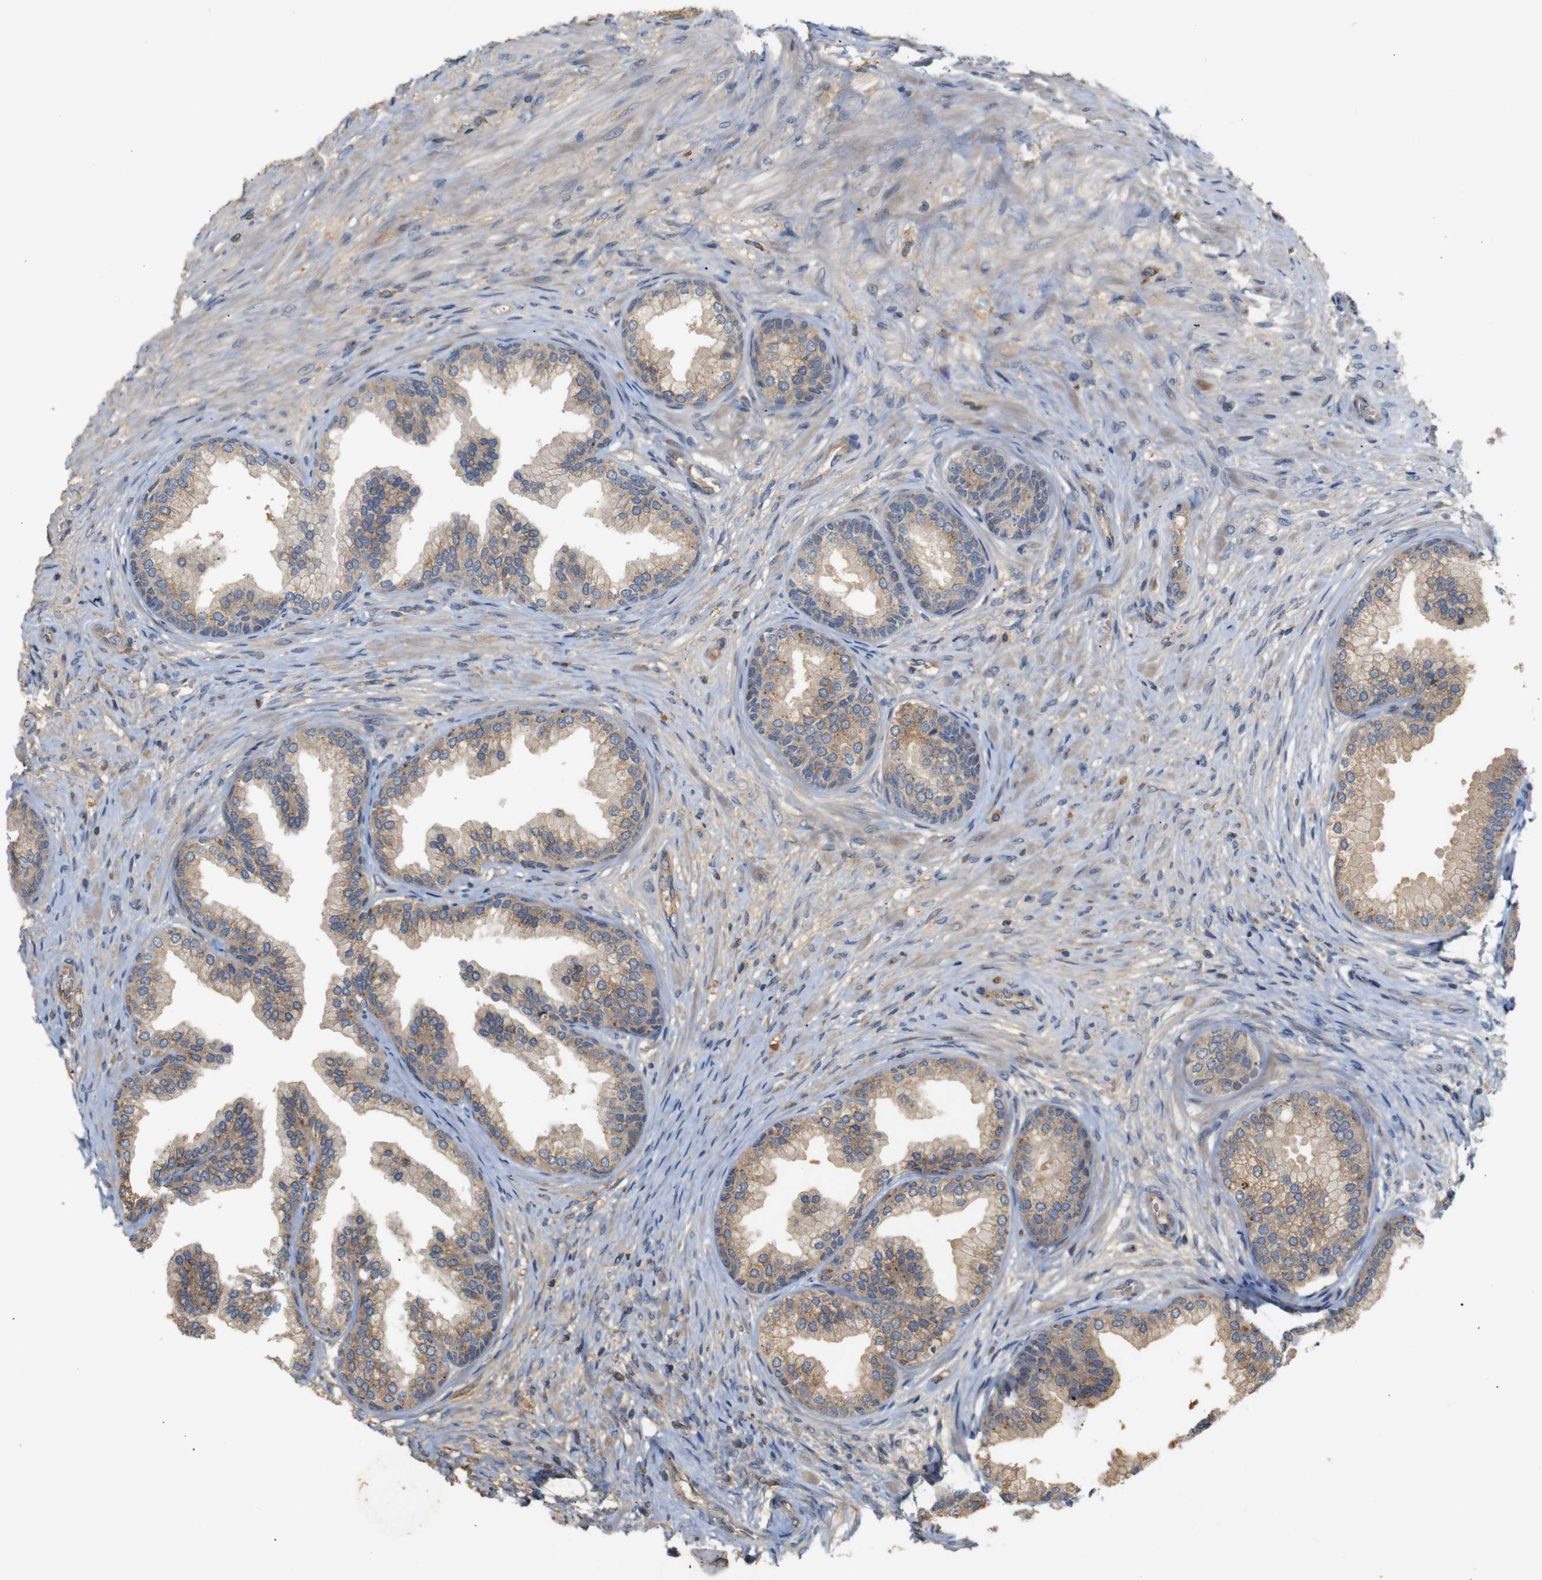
{"staining": {"intensity": "moderate", "quantity": ">75%", "location": "cytoplasmic/membranous"}, "tissue": "prostate", "cell_type": "Glandular cells", "image_type": "normal", "snomed": [{"axis": "morphology", "description": "Normal tissue, NOS"}, {"axis": "topography", "description": "Prostate"}], "caption": "About >75% of glandular cells in unremarkable human prostate display moderate cytoplasmic/membranous protein positivity as visualized by brown immunohistochemical staining.", "gene": "PTPN1", "patient": {"sex": "male", "age": 76}}